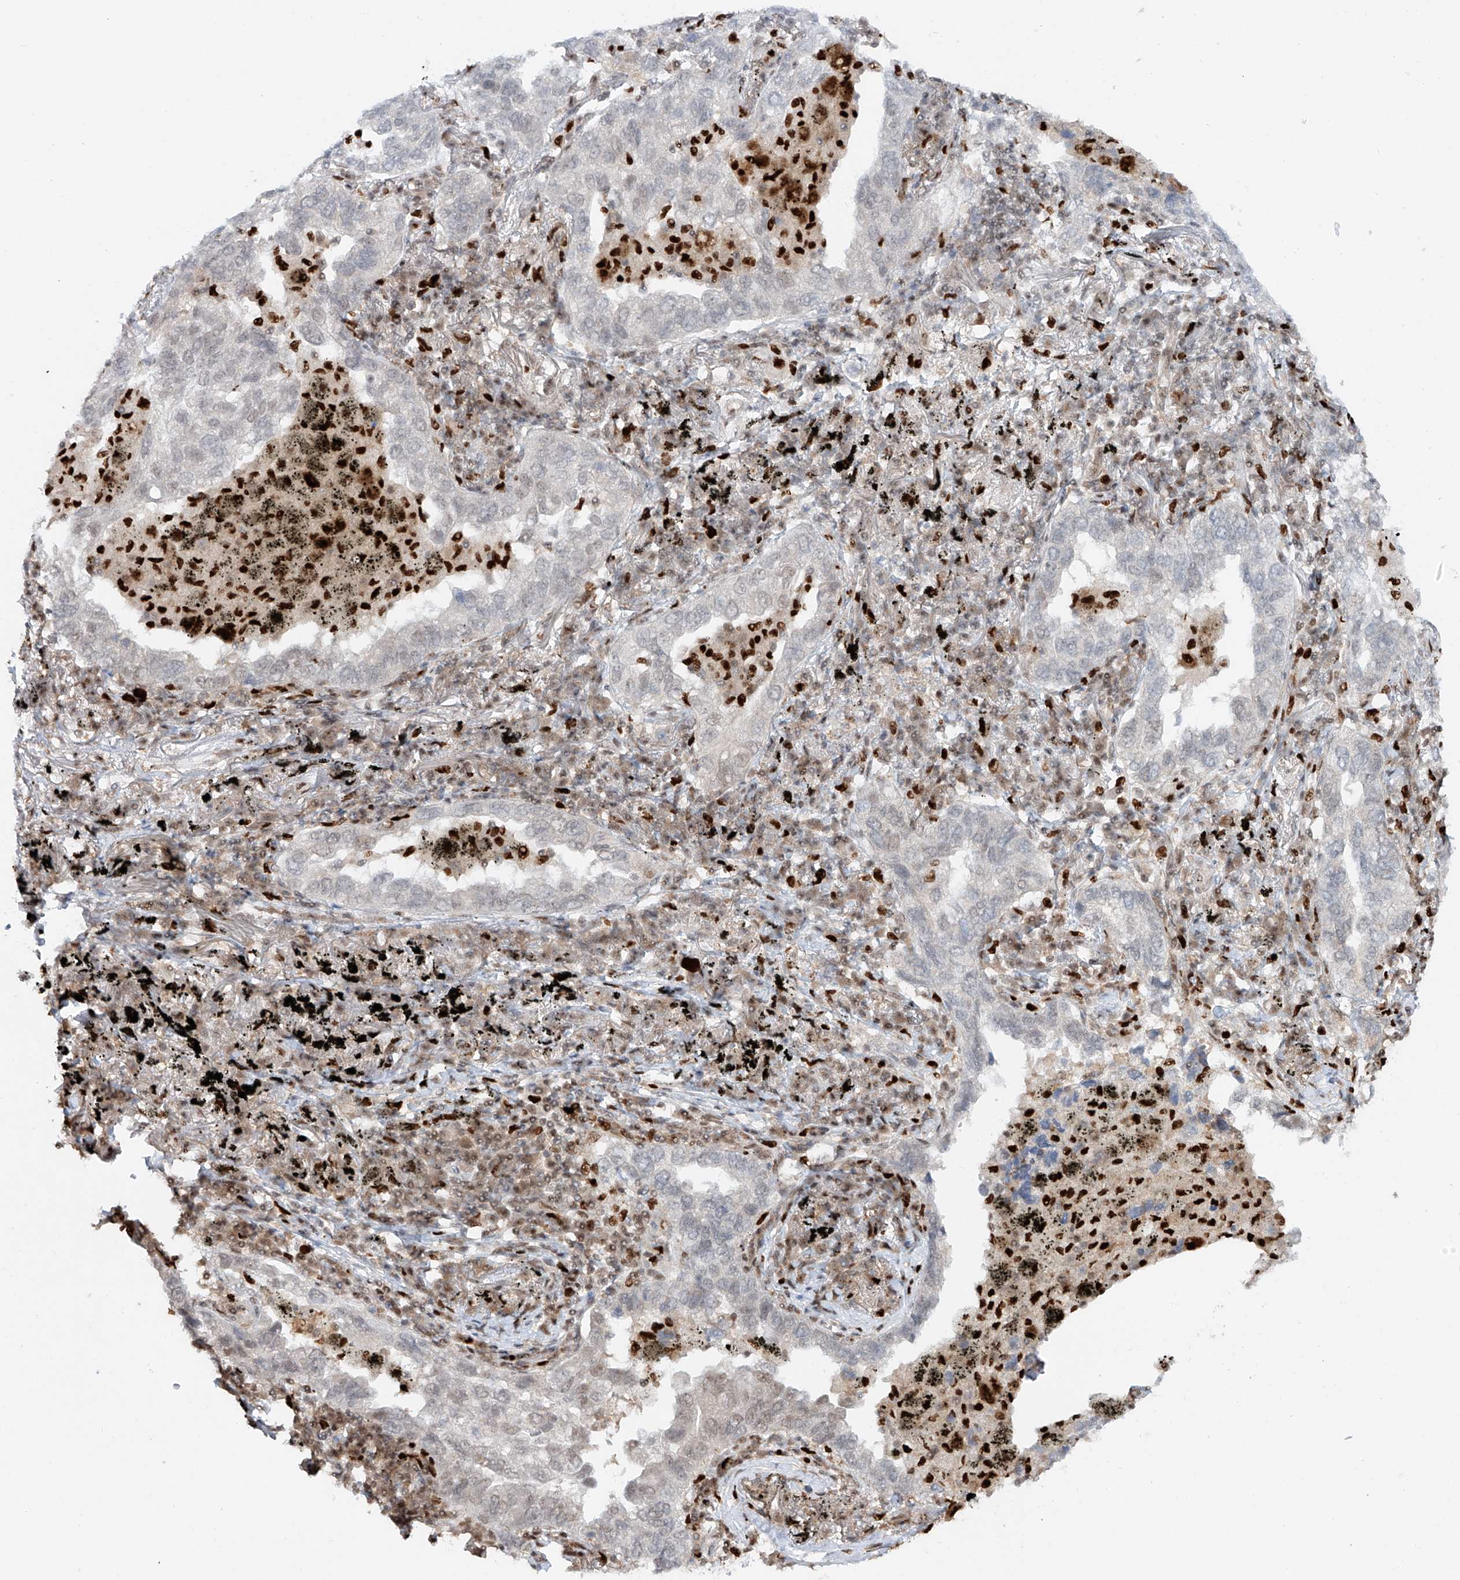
{"staining": {"intensity": "negative", "quantity": "none", "location": "none"}, "tissue": "lung cancer", "cell_type": "Tumor cells", "image_type": "cancer", "snomed": [{"axis": "morphology", "description": "Adenocarcinoma, NOS"}, {"axis": "topography", "description": "Lung"}], "caption": "This is an immunohistochemistry micrograph of human lung cancer. There is no expression in tumor cells.", "gene": "DZIP1L", "patient": {"sex": "male", "age": 65}}